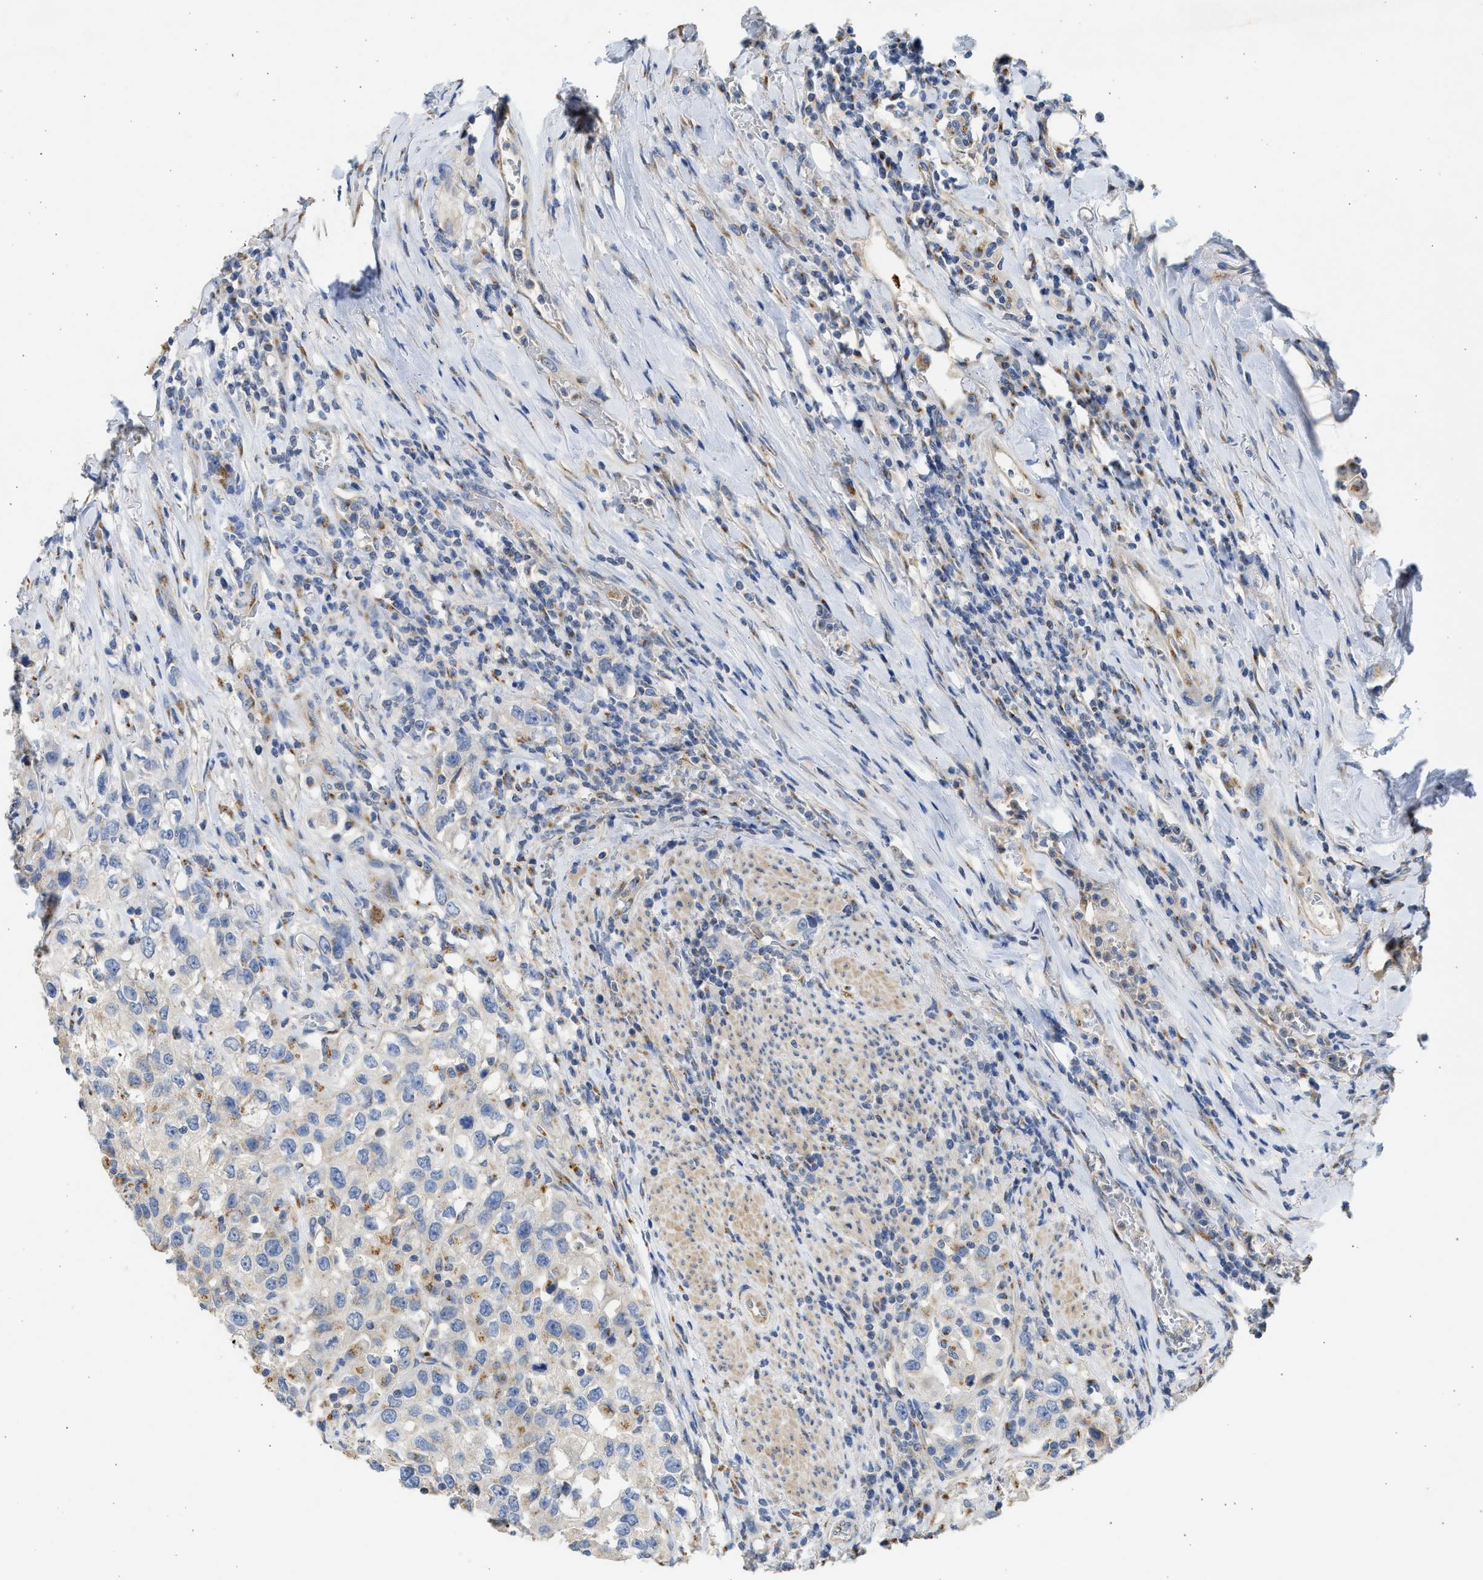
{"staining": {"intensity": "moderate", "quantity": "<25%", "location": "cytoplasmic/membranous"}, "tissue": "urothelial cancer", "cell_type": "Tumor cells", "image_type": "cancer", "snomed": [{"axis": "morphology", "description": "Urothelial carcinoma, High grade"}, {"axis": "topography", "description": "Urinary bladder"}], "caption": "IHC photomicrograph of neoplastic tissue: human urothelial cancer stained using immunohistochemistry demonstrates low levels of moderate protein expression localized specifically in the cytoplasmic/membranous of tumor cells, appearing as a cytoplasmic/membranous brown color.", "gene": "IPO8", "patient": {"sex": "female", "age": 80}}